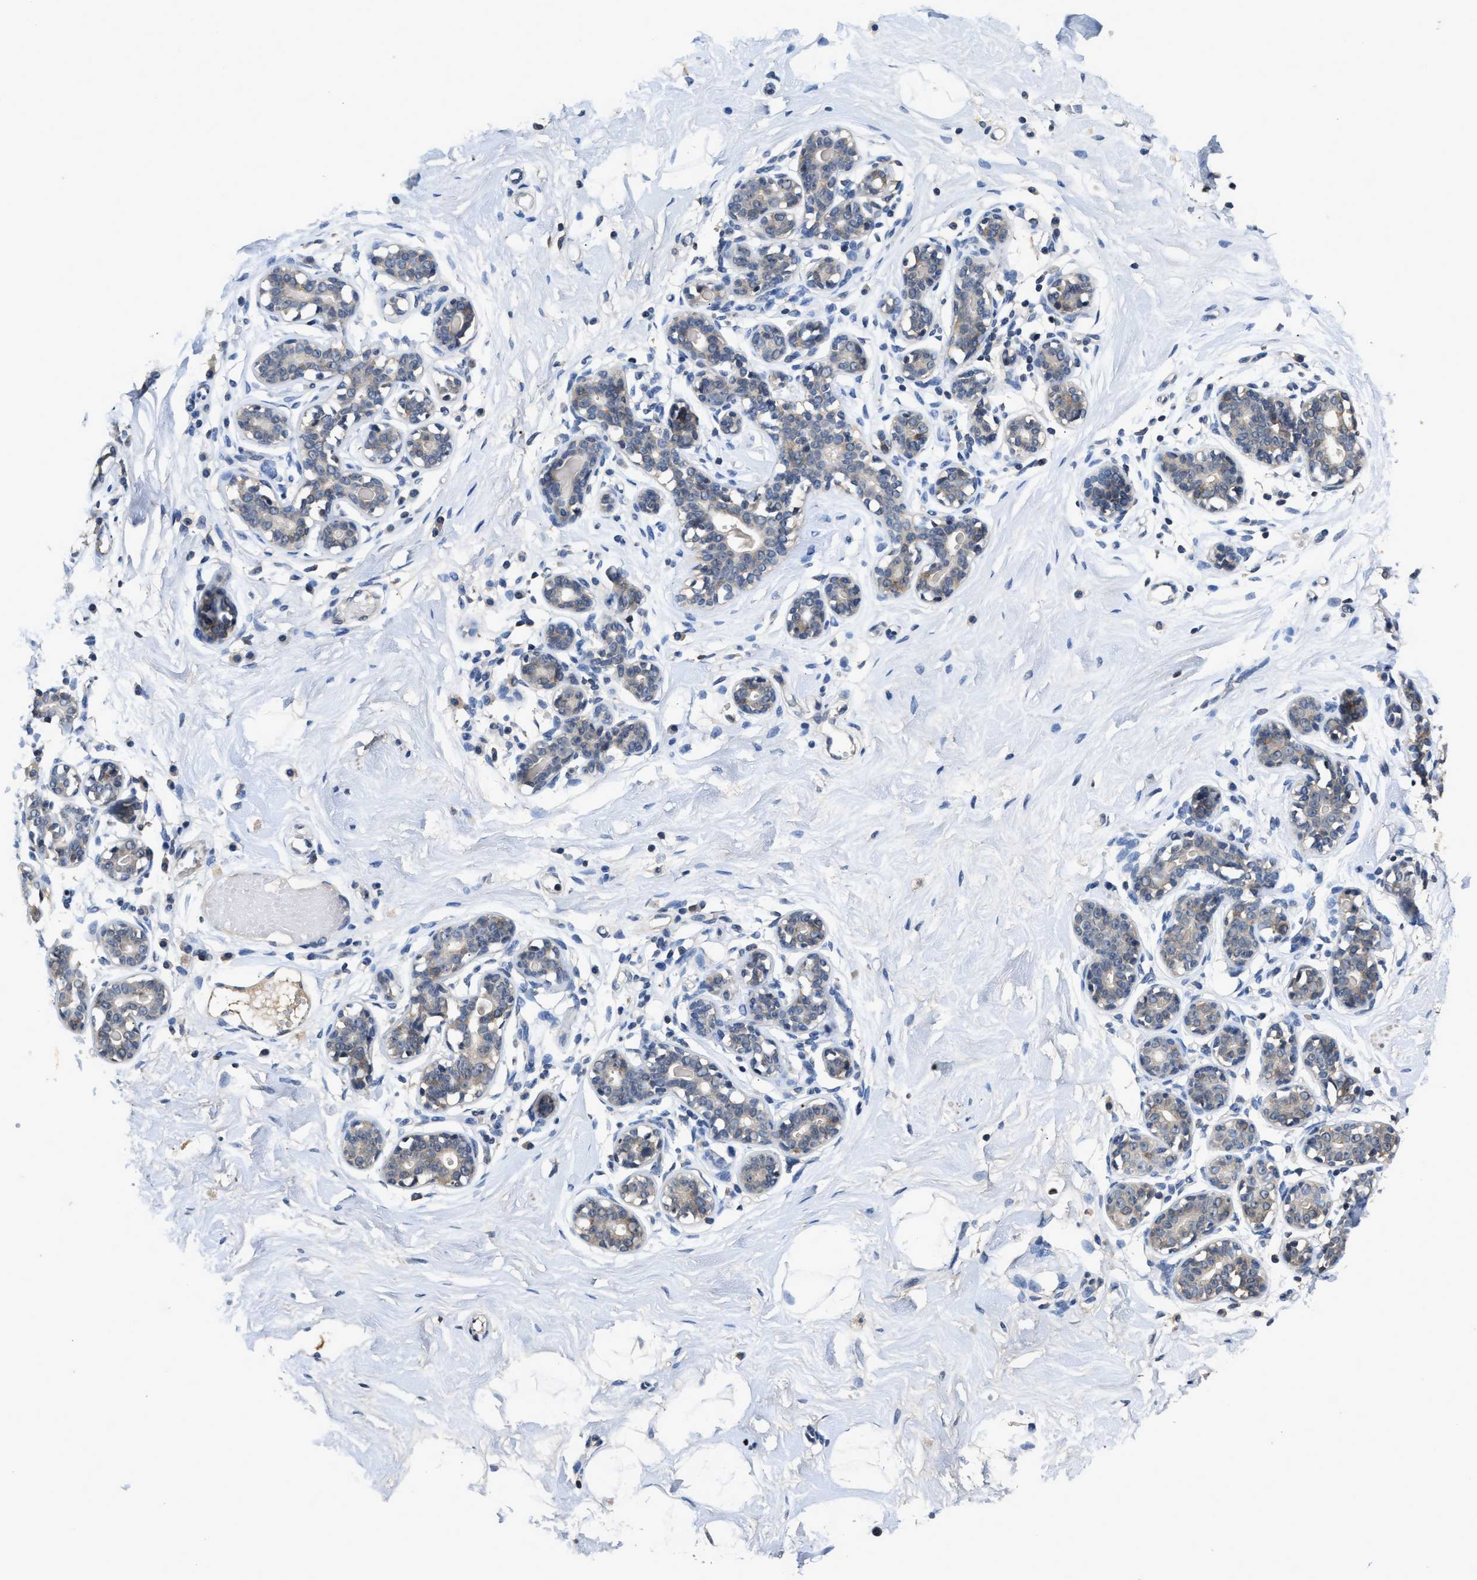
{"staining": {"intensity": "weak", "quantity": ">75%", "location": "cytoplasmic/membranous"}, "tissue": "breast", "cell_type": "Adipocytes", "image_type": "normal", "snomed": [{"axis": "morphology", "description": "Normal tissue, NOS"}, {"axis": "topography", "description": "Breast"}], "caption": "Unremarkable breast shows weak cytoplasmic/membranous expression in about >75% of adipocytes (DAB (3,3'-diaminobenzidine) IHC, brown staining for protein, blue staining for nuclei)..", "gene": "INHA", "patient": {"sex": "female", "age": 23}}